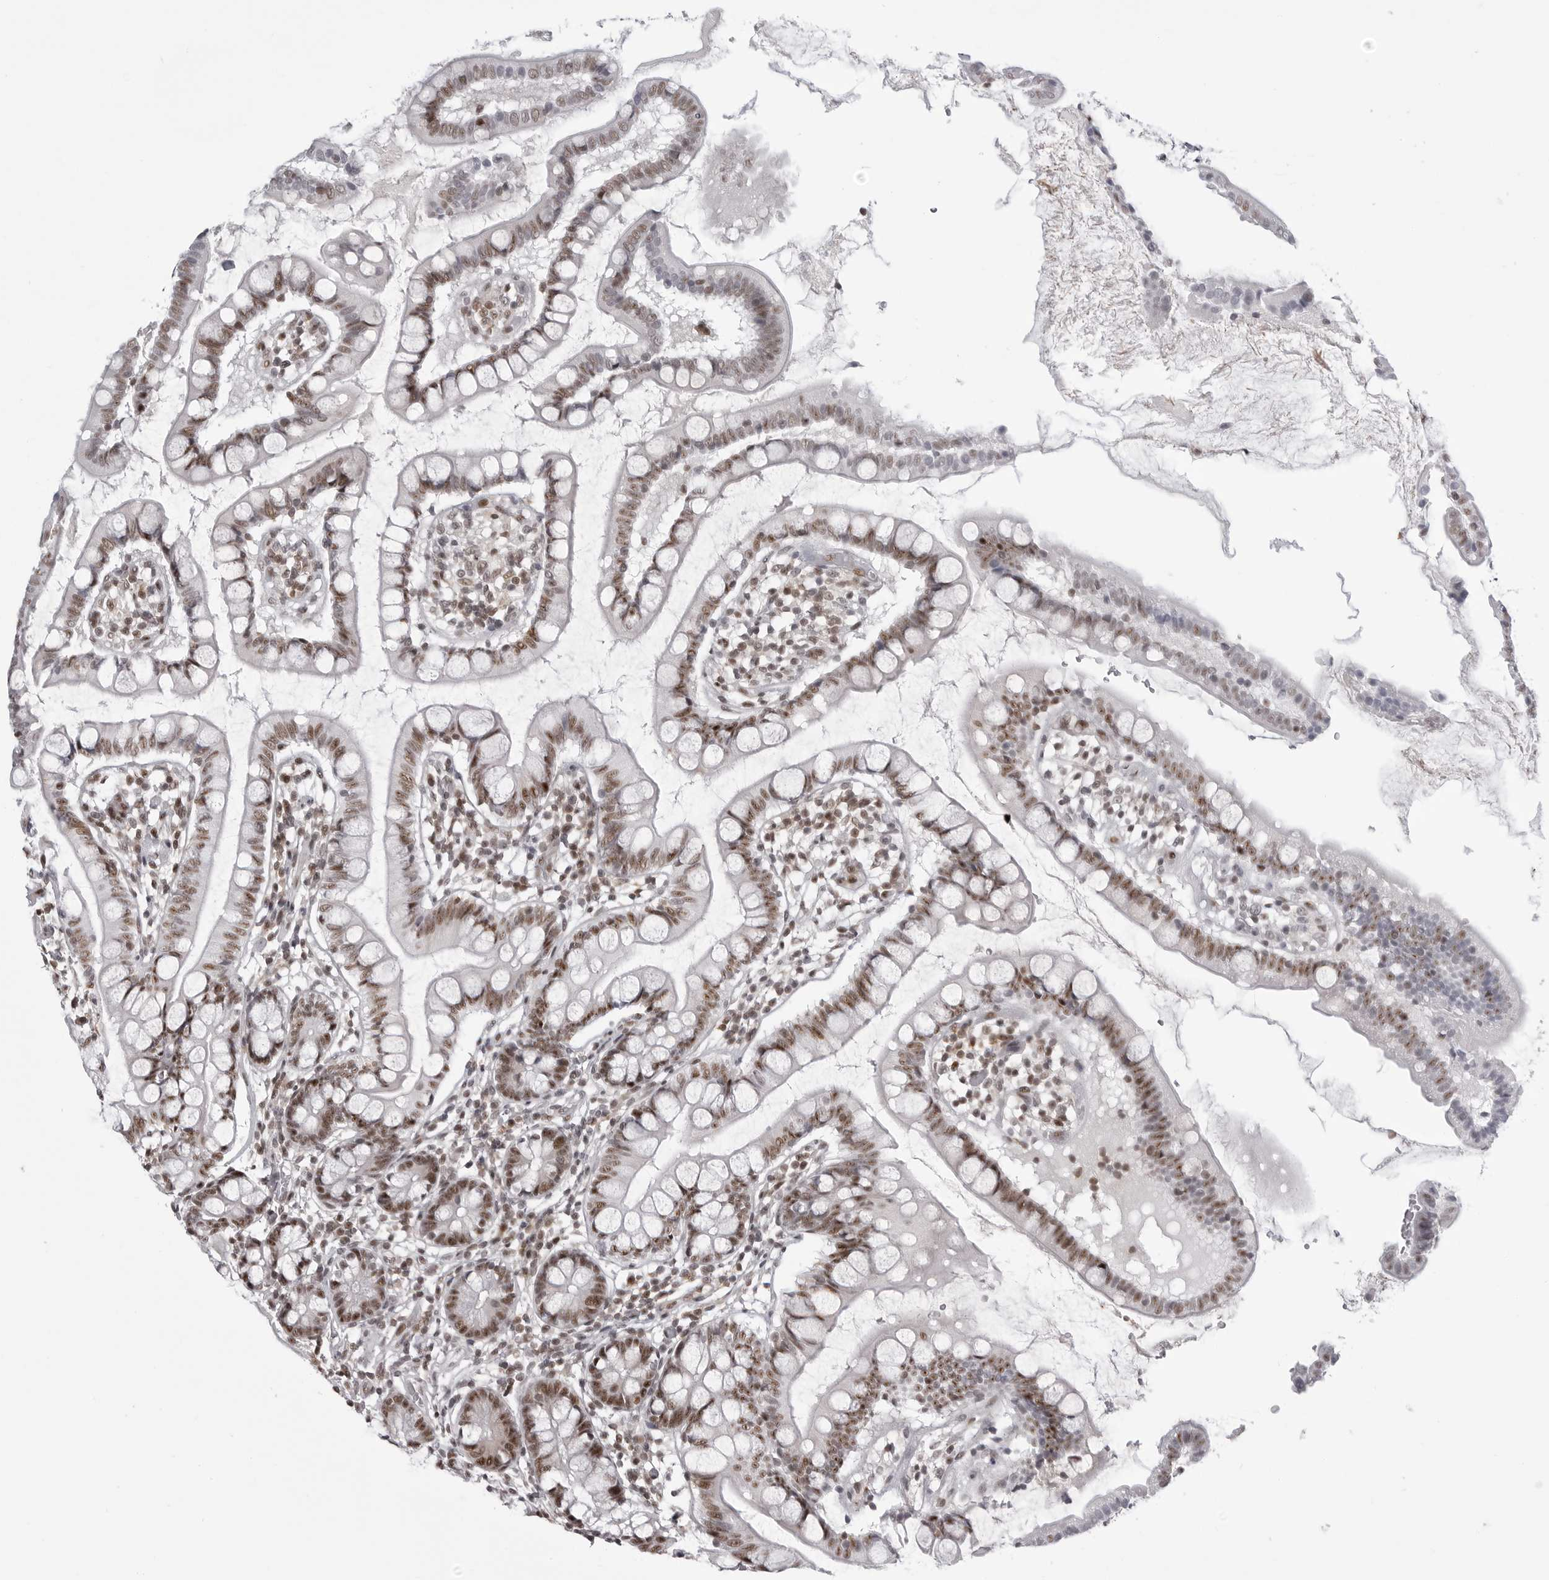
{"staining": {"intensity": "moderate", "quantity": "25%-75%", "location": "nuclear"}, "tissue": "small intestine", "cell_type": "Glandular cells", "image_type": "normal", "snomed": [{"axis": "morphology", "description": "Normal tissue, NOS"}, {"axis": "topography", "description": "Small intestine"}], "caption": "Human small intestine stained with a brown dye displays moderate nuclear positive staining in about 25%-75% of glandular cells.", "gene": "WRAP53", "patient": {"sex": "female", "age": 84}}